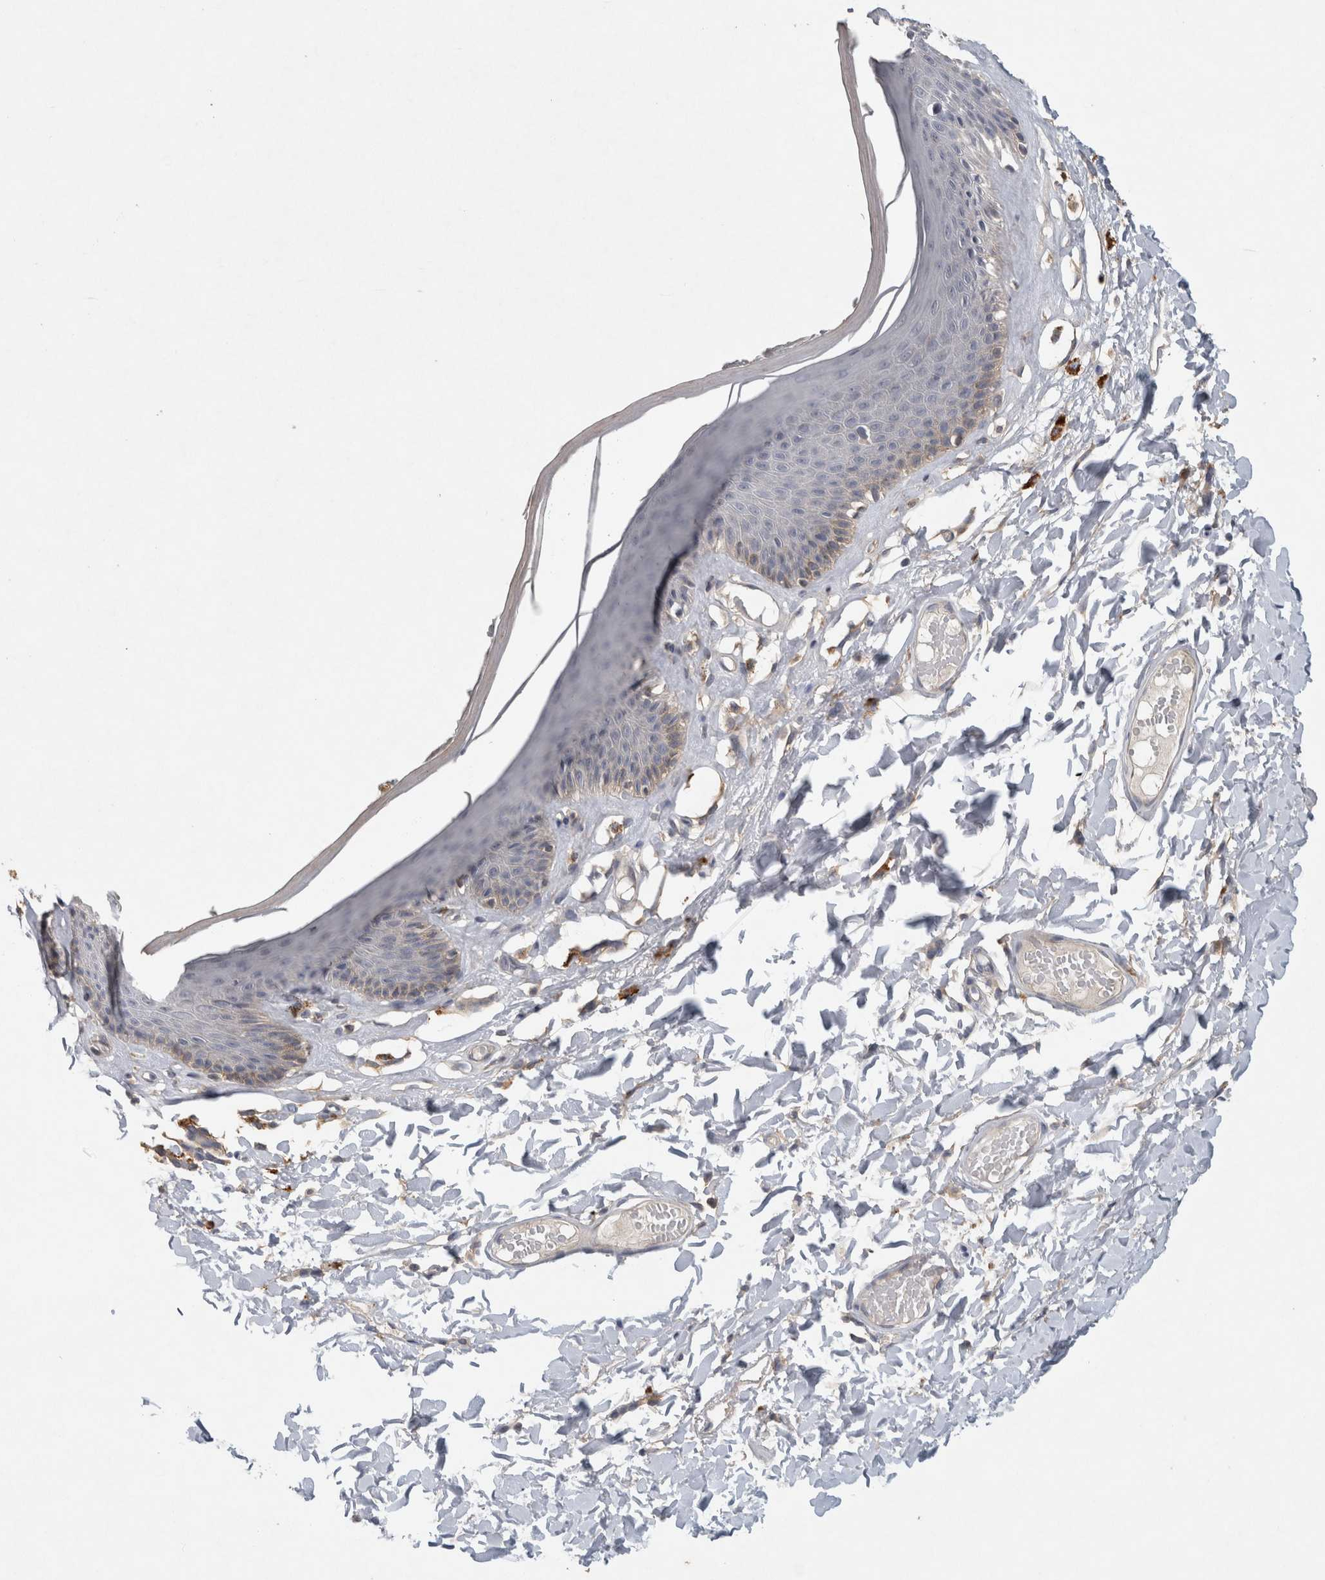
{"staining": {"intensity": "weak", "quantity": "<25%", "location": "cytoplasmic/membranous"}, "tissue": "skin", "cell_type": "Epidermal cells", "image_type": "normal", "snomed": [{"axis": "morphology", "description": "Normal tissue, NOS"}, {"axis": "topography", "description": "Vulva"}], "caption": "This is a photomicrograph of IHC staining of benign skin, which shows no expression in epidermal cells.", "gene": "HEXD", "patient": {"sex": "female", "age": 73}}